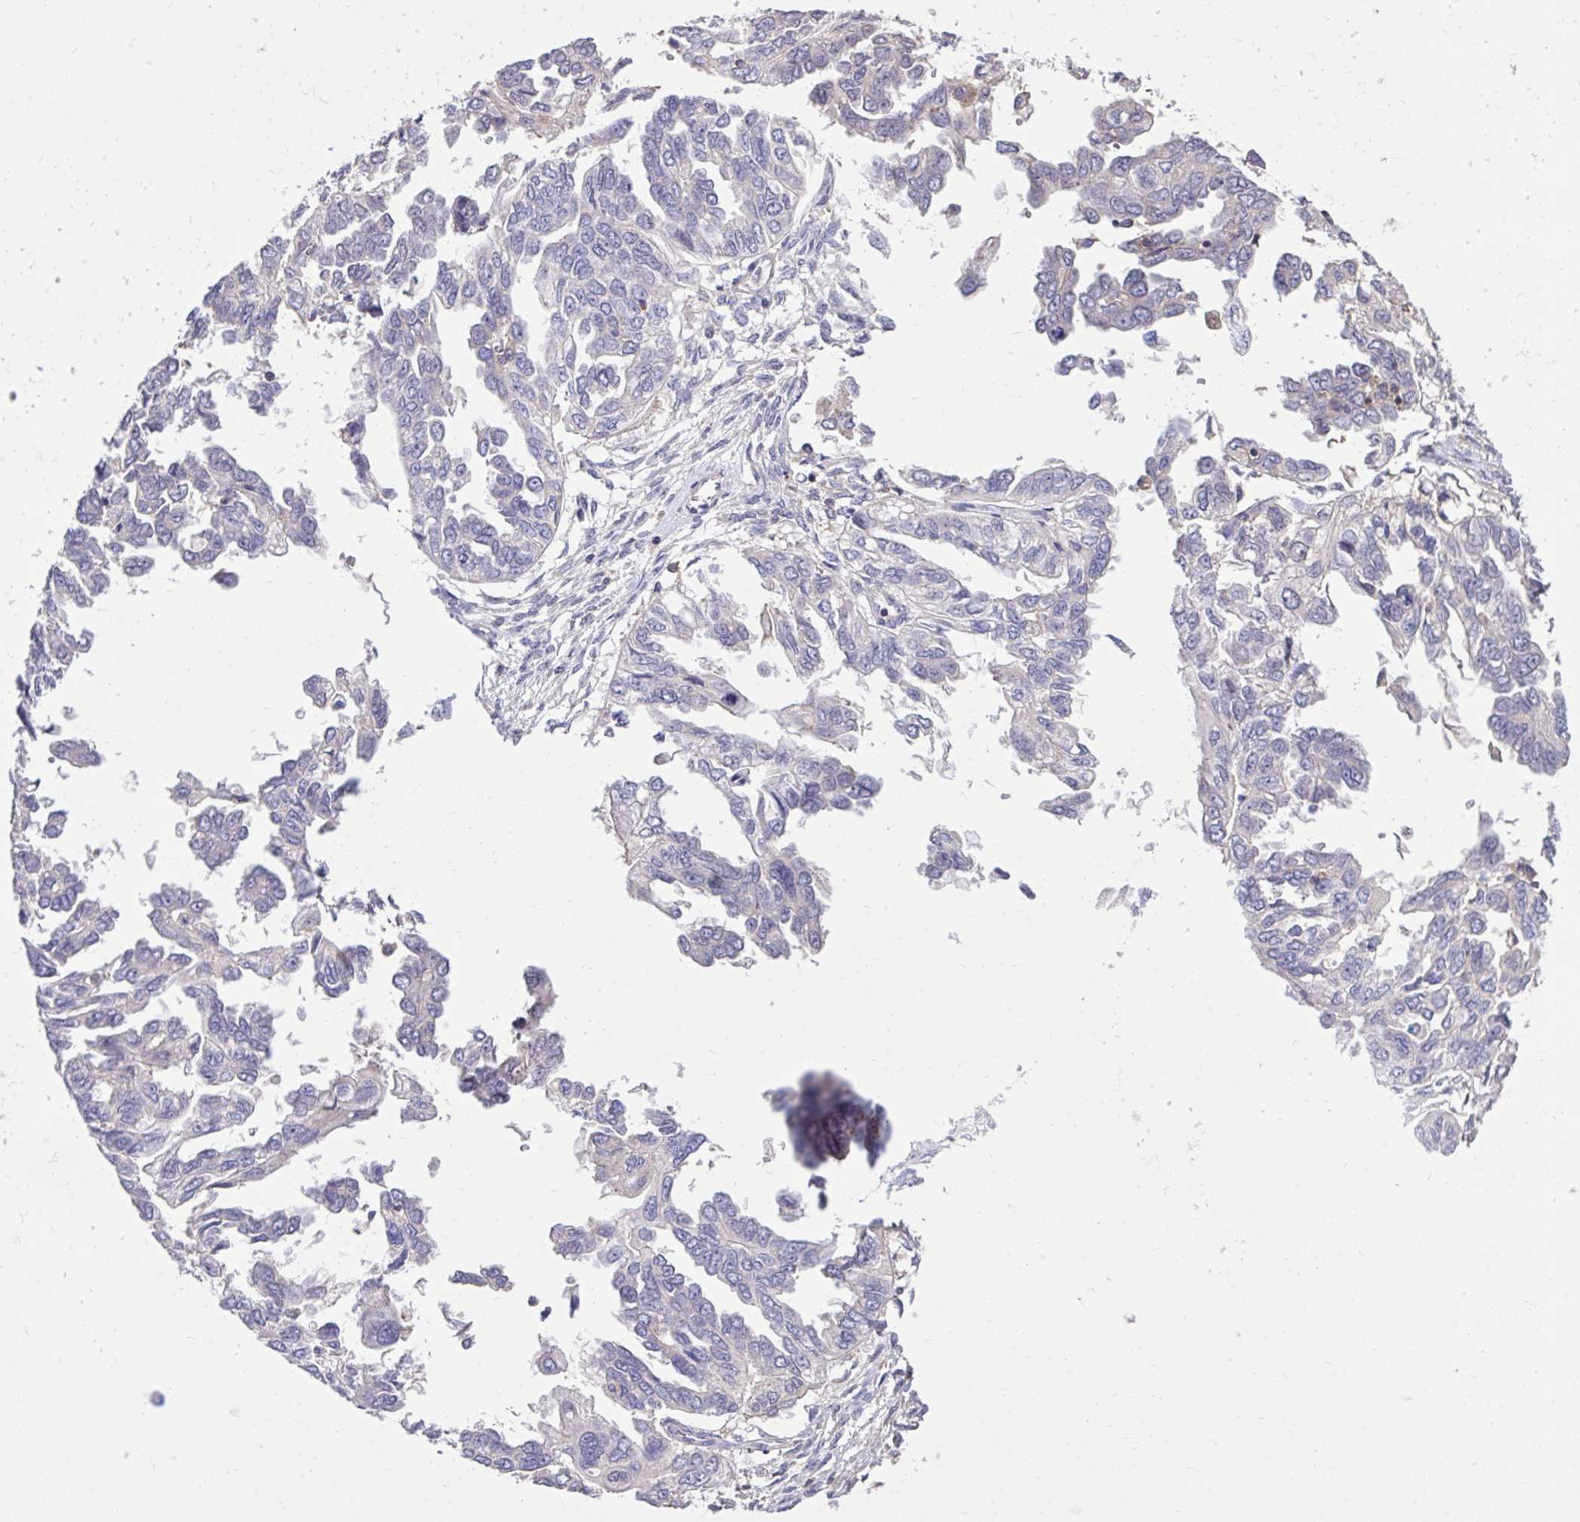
{"staining": {"intensity": "negative", "quantity": "none", "location": "none"}, "tissue": "ovarian cancer", "cell_type": "Tumor cells", "image_type": "cancer", "snomed": [{"axis": "morphology", "description": "Cystadenocarcinoma, serous, NOS"}, {"axis": "topography", "description": "Ovary"}], "caption": "The IHC image has no significant expression in tumor cells of serous cystadenocarcinoma (ovarian) tissue. (Brightfield microscopy of DAB IHC at high magnification).", "gene": "IGFL2", "patient": {"sex": "female", "age": 53}}